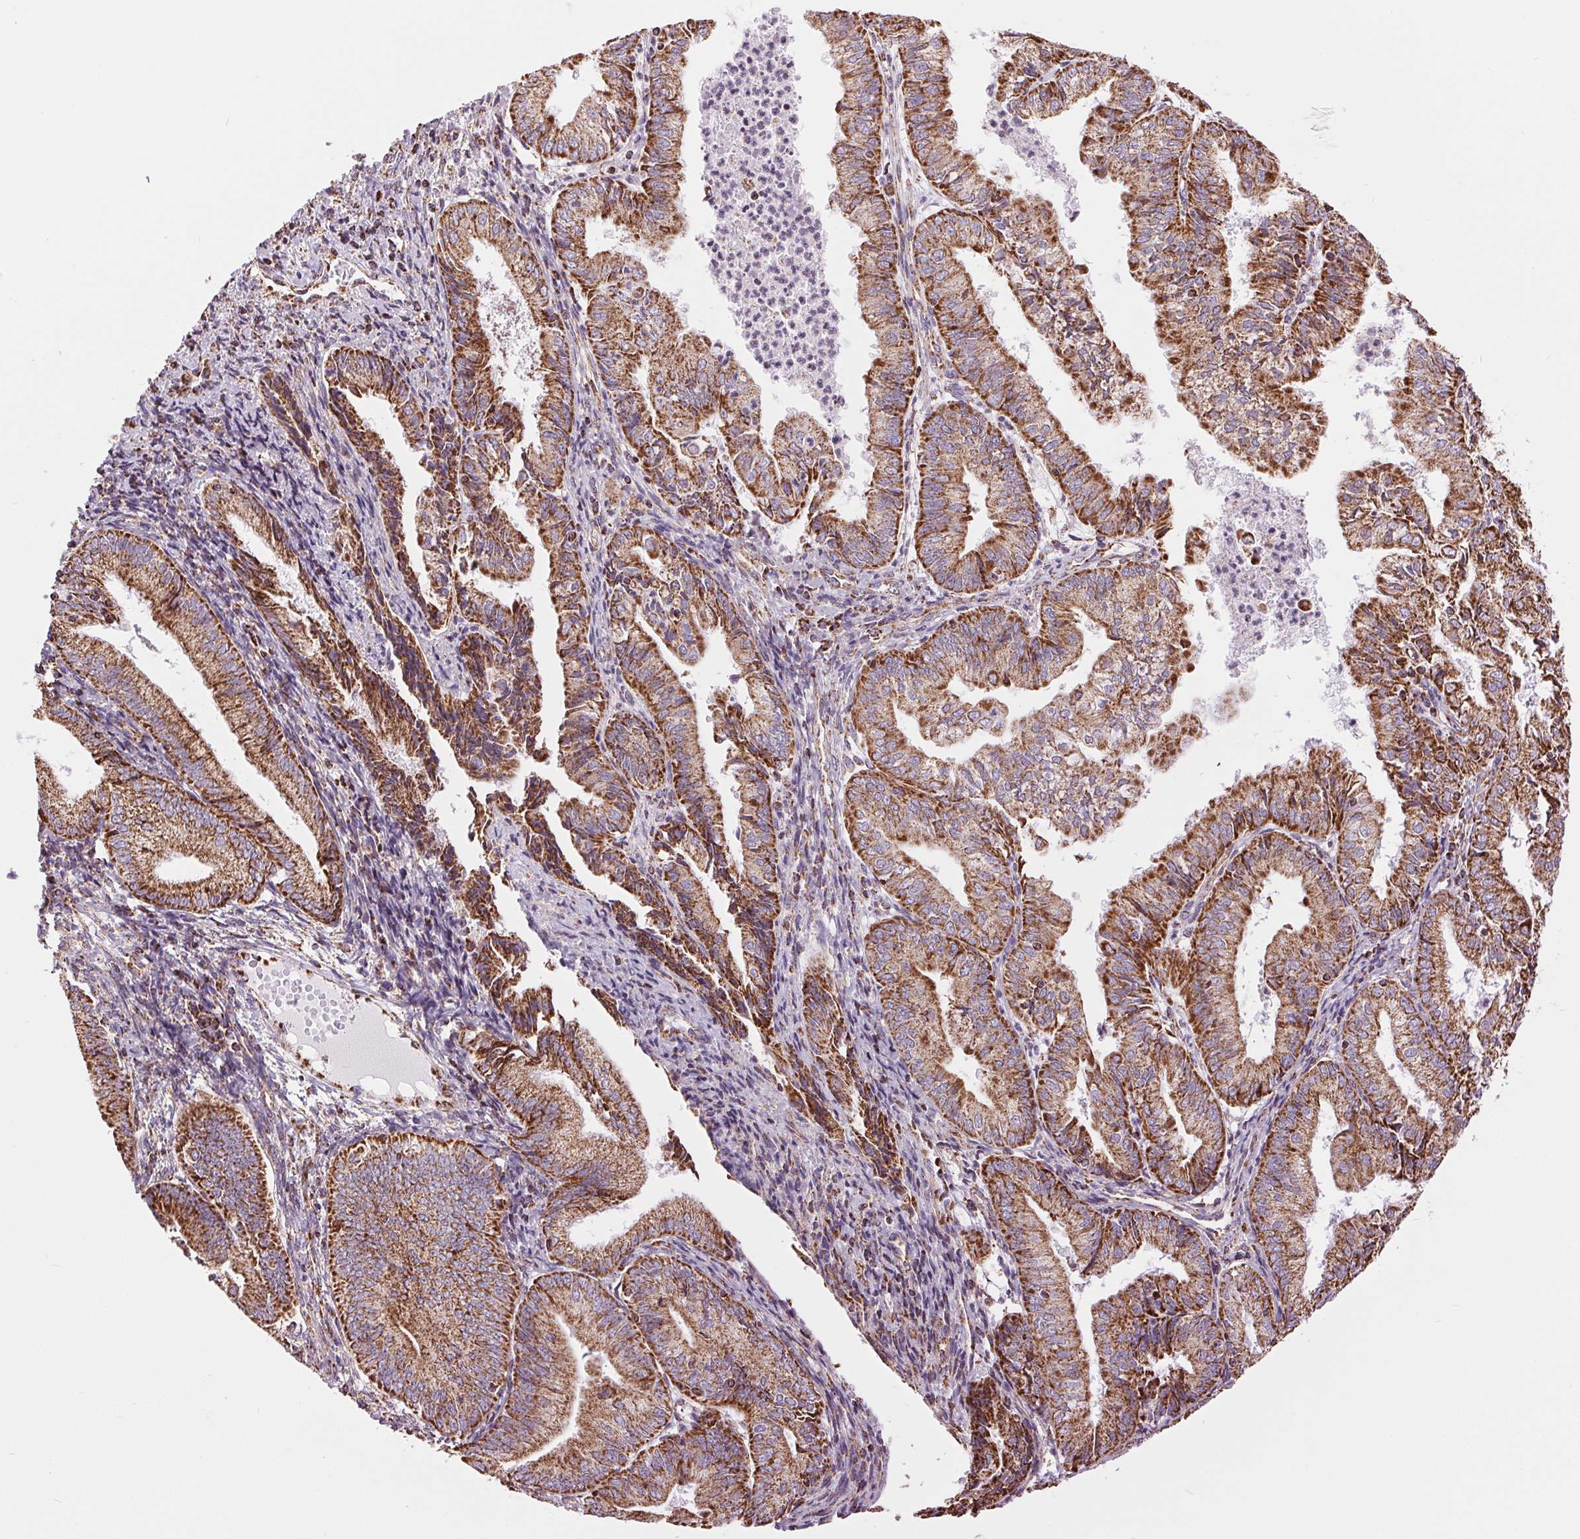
{"staining": {"intensity": "strong", "quantity": ">75%", "location": "cytoplasmic/membranous"}, "tissue": "endometrial cancer", "cell_type": "Tumor cells", "image_type": "cancer", "snomed": [{"axis": "morphology", "description": "Adenocarcinoma, NOS"}, {"axis": "topography", "description": "Endometrium"}], "caption": "Immunohistochemical staining of endometrial cancer (adenocarcinoma) displays high levels of strong cytoplasmic/membranous positivity in about >75% of tumor cells.", "gene": "ATP5PB", "patient": {"sex": "female", "age": 55}}